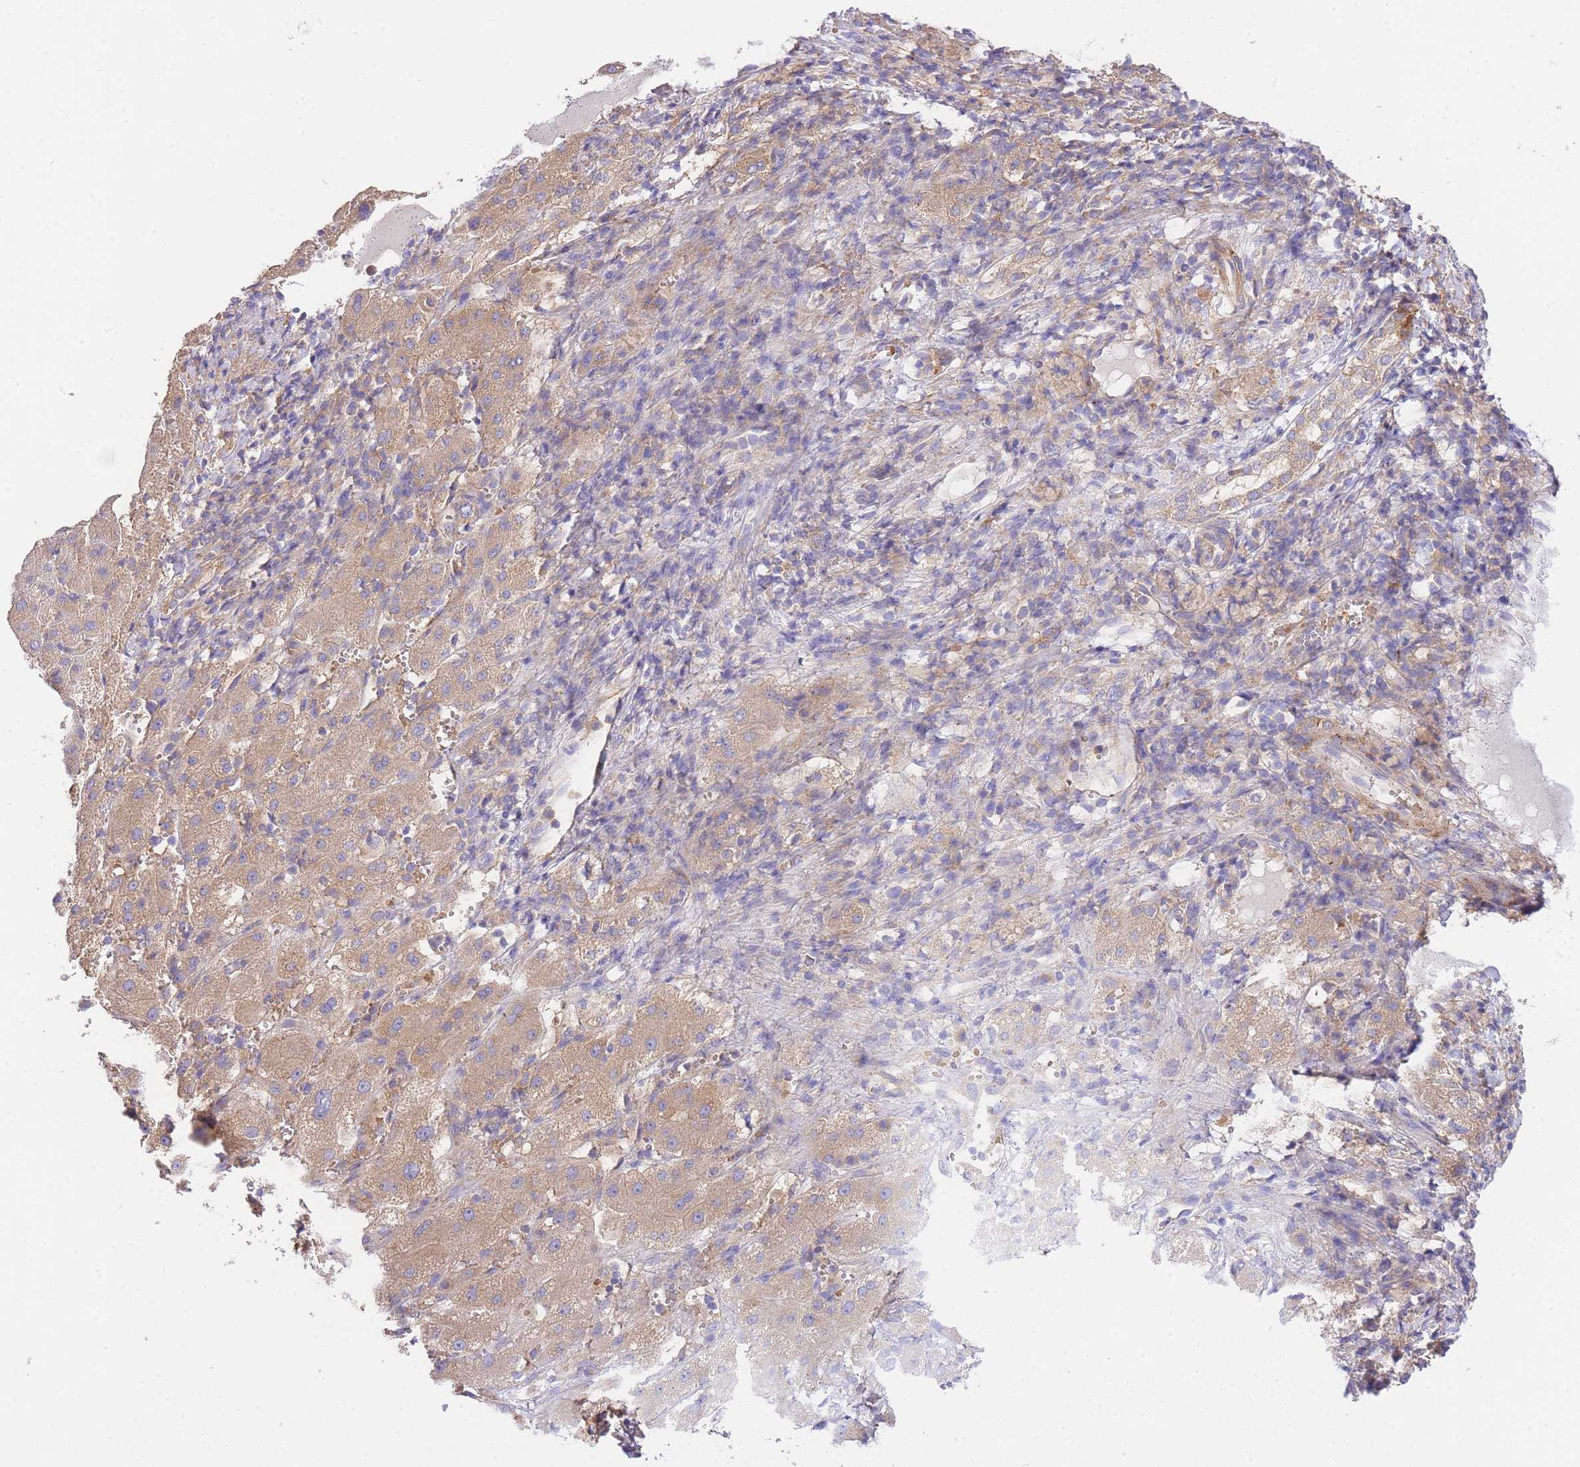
{"staining": {"intensity": "weak", "quantity": ">75%", "location": "cytoplasmic/membranous"}, "tissue": "liver cancer", "cell_type": "Tumor cells", "image_type": "cancer", "snomed": [{"axis": "morphology", "description": "Carcinoma, Hepatocellular, NOS"}, {"axis": "topography", "description": "Liver"}], "caption": "A high-resolution micrograph shows immunohistochemistry (IHC) staining of liver cancer (hepatocellular carcinoma), which exhibits weak cytoplasmic/membranous positivity in approximately >75% of tumor cells.", "gene": "INSYN2B", "patient": {"sex": "female", "age": 58}}